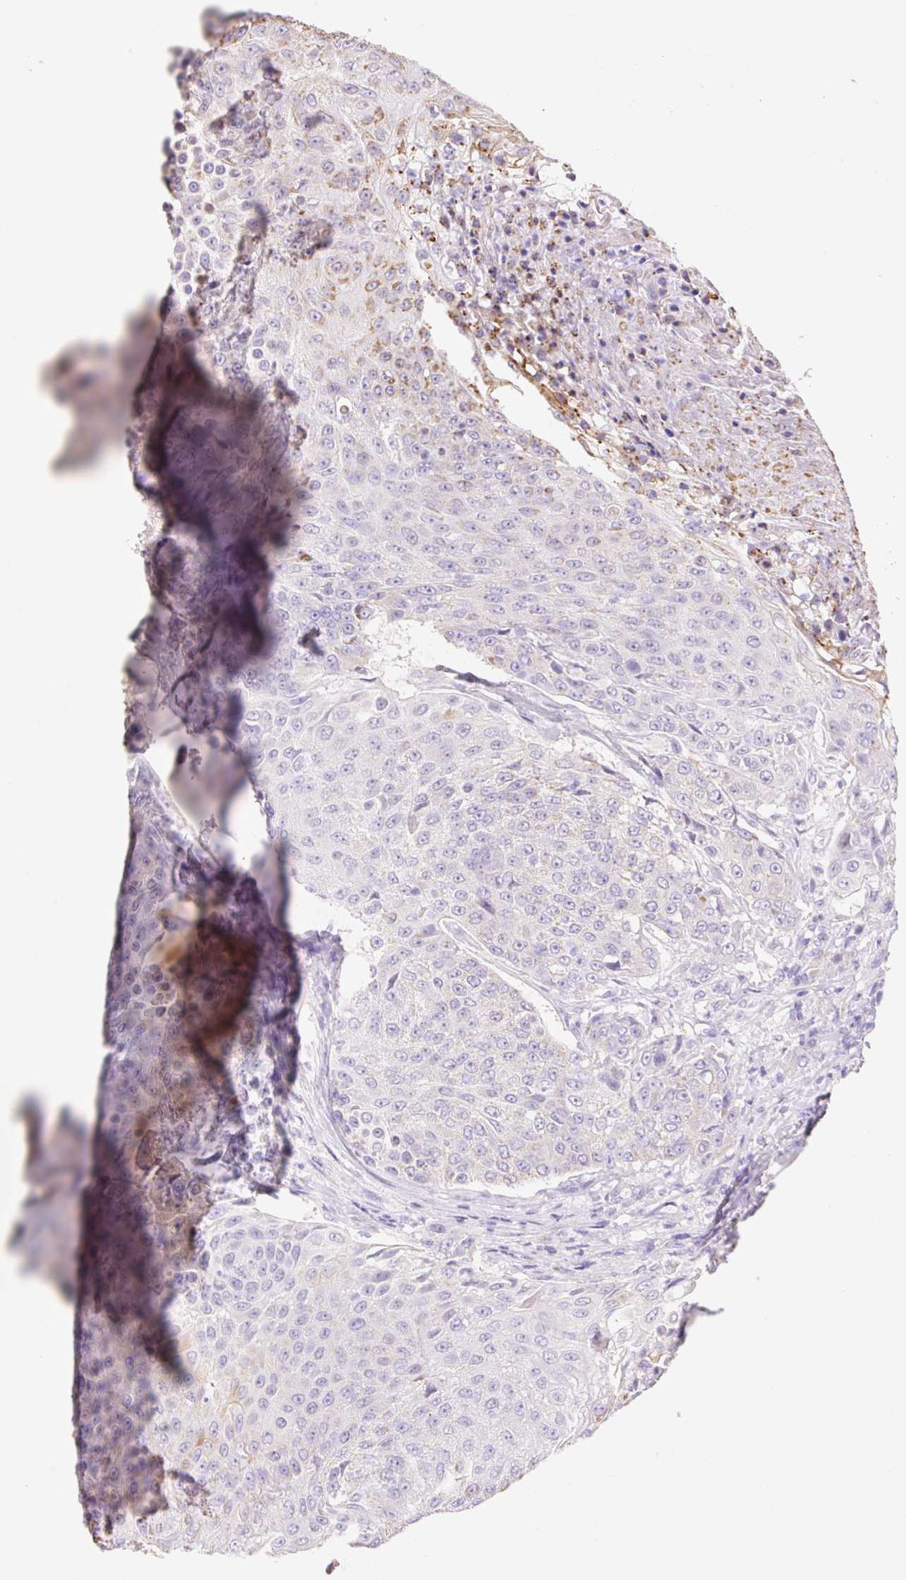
{"staining": {"intensity": "negative", "quantity": "none", "location": "none"}, "tissue": "urothelial cancer", "cell_type": "Tumor cells", "image_type": "cancer", "snomed": [{"axis": "morphology", "description": "Urothelial carcinoma, High grade"}, {"axis": "topography", "description": "Urinary bladder"}], "caption": "IHC micrograph of neoplastic tissue: human urothelial carcinoma (high-grade) stained with DAB shows no significant protein expression in tumor cells. The staining is performed using DAB (3,3'-diaminobenzidine) brown chromogen with nuclei counter-stained in using hematoxylin.", "gene": "COPZ2", "patient": {"sex": "female", "age": 63}}